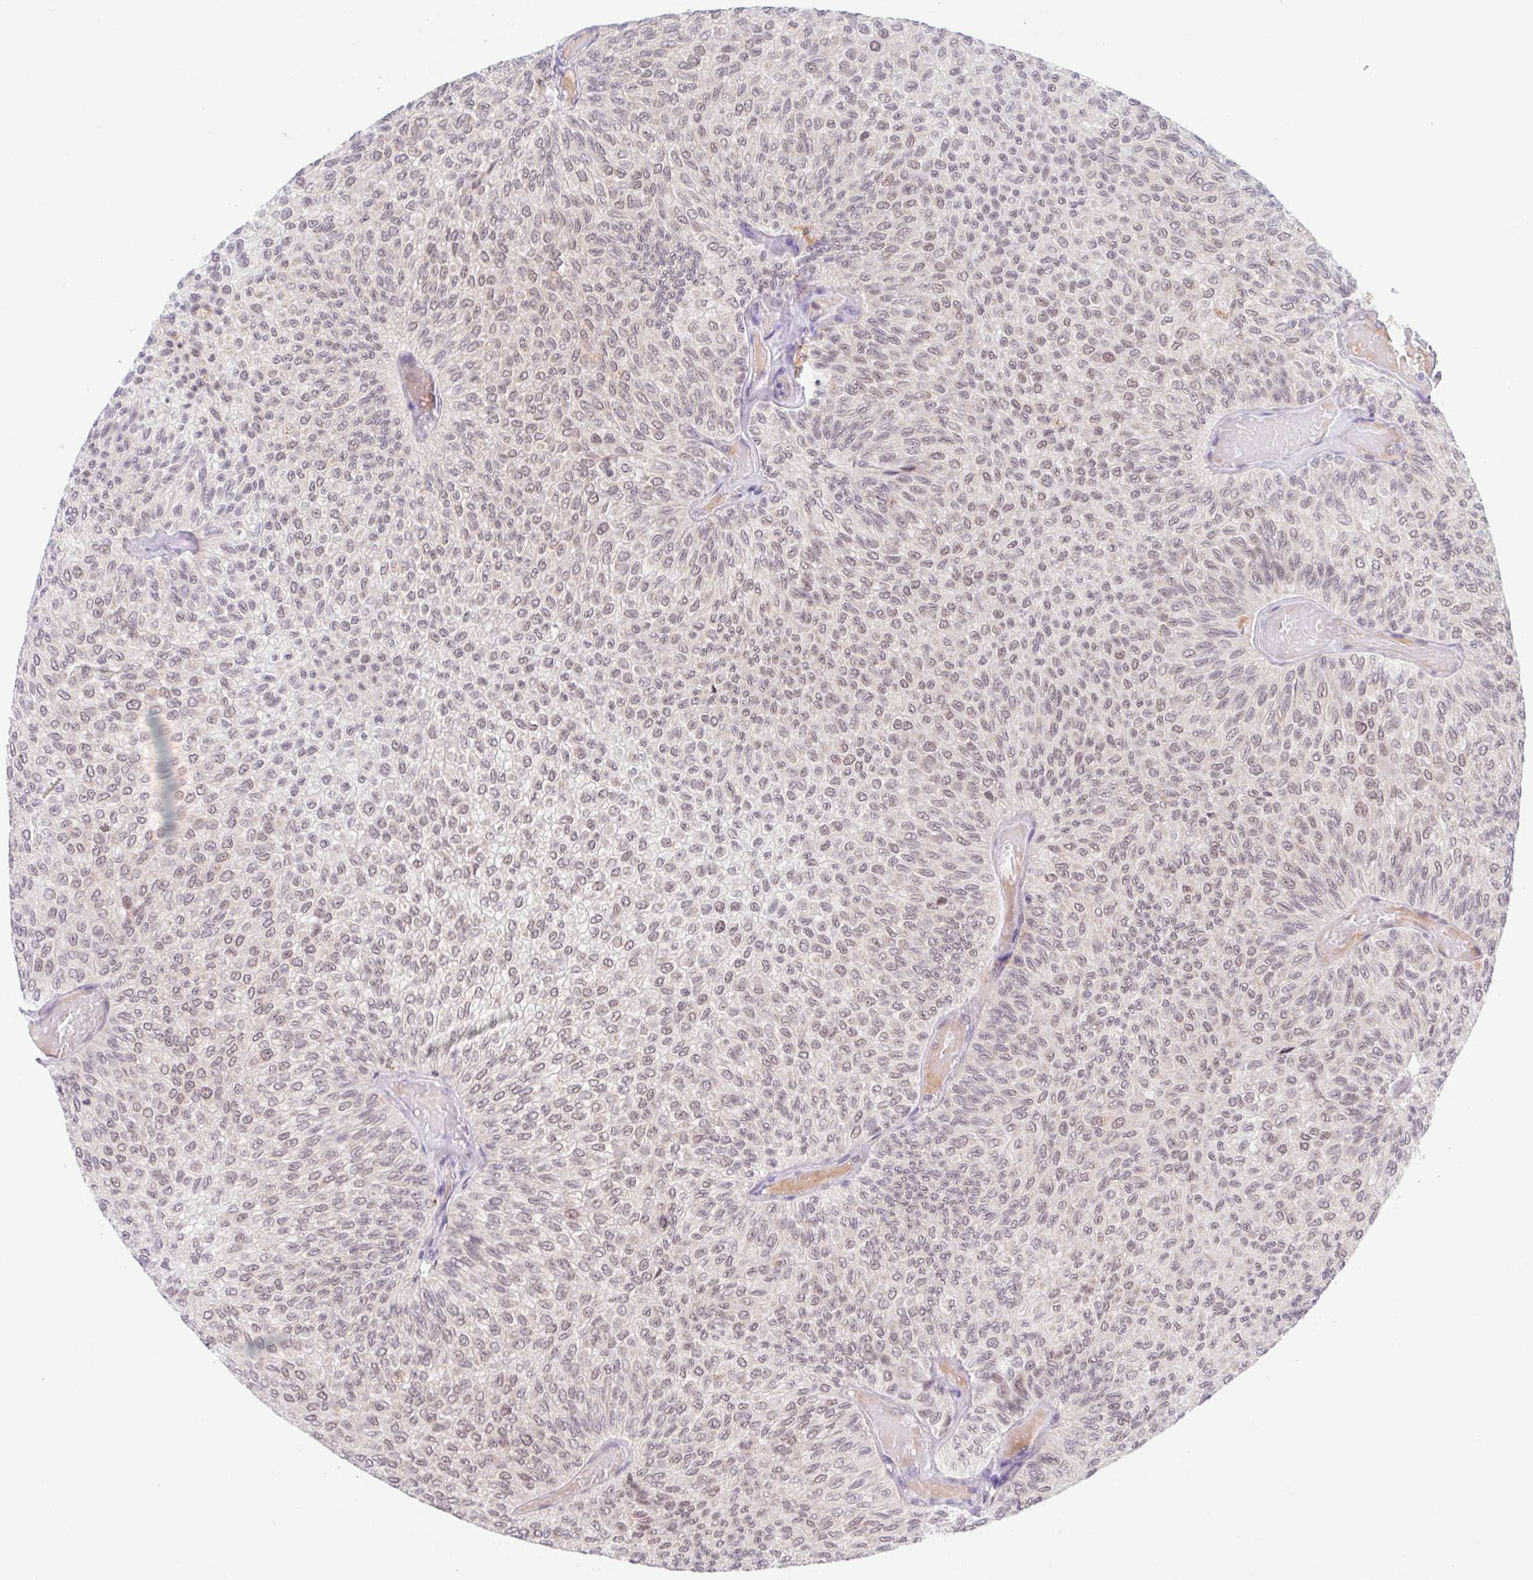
{"staining": {"intensity": "negative", "quantity": "none", "location": "none"}, "tissue": "urothelial cancer", "cell_type": "Tumor cells", "image_type": "cancer", "snomed": [{"axis": "morphology", "description": "Urothelial carcinoma, Low grade"}, {"axis": "topography", "description": "Urinary bladder"}], "caption": "Urothelial cancer was stained to show a protein in brown. There is no significant expression in tumor cells.", "gene": "SRSF10", "patient": {"sex": "male", "age": 78}}